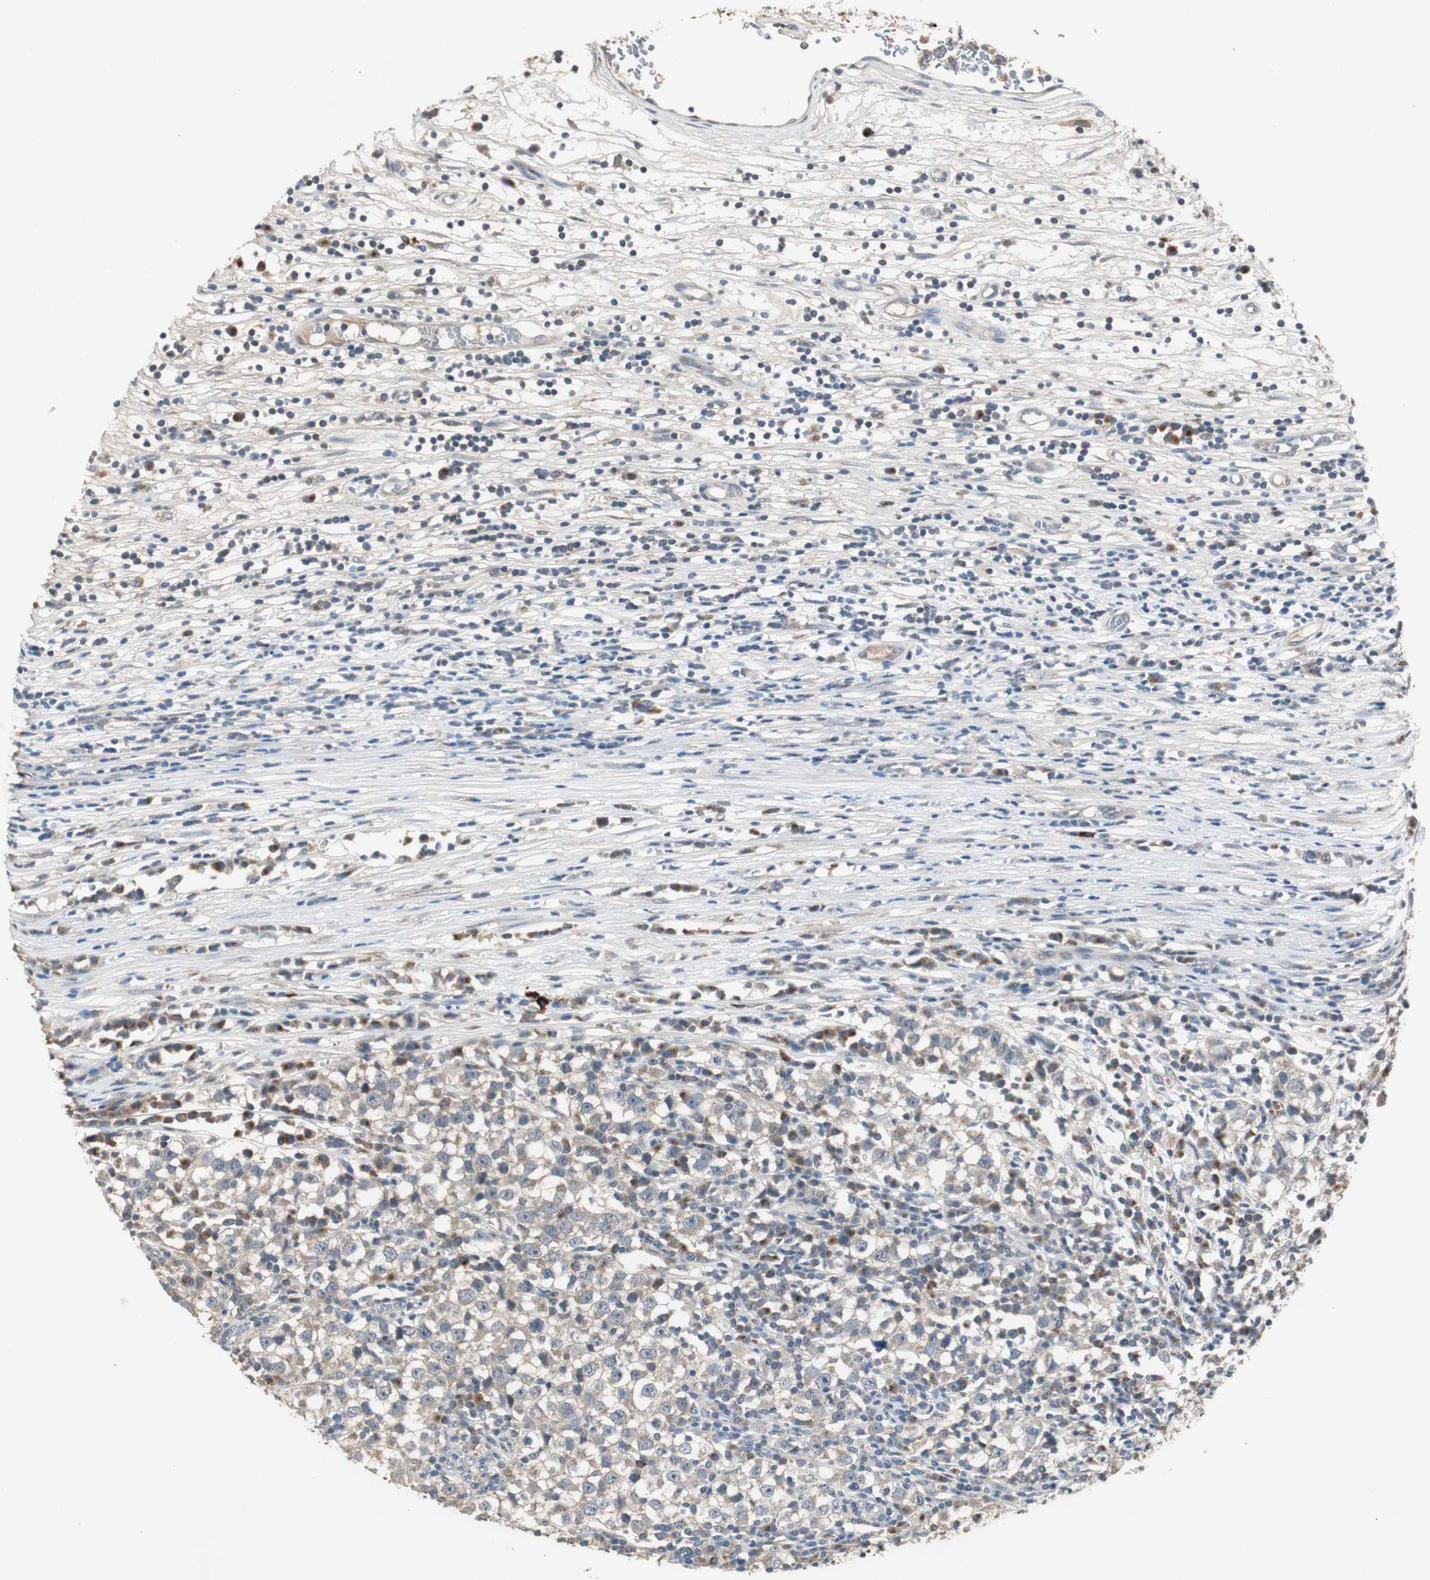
{"staining": {"intensity": "weak", "quantity": "25%-75%", "location": "cytoplasmic/membranous"}, "tissue": "testis cancer", "cell_type": "Tumor cells", "image_type": "cancer", "snomed": [{"axis": "morphology", "description": "Seminoma, NOS"}, {"axis": "topography", "description": "Testis"}], "caption": "Protein expression analysis of human seminoma (testis) reveals weak cytoplasmic/membranous staining in approximately 25%-75% of tumor cells.", "gene": "PTPRN2", "patient": {"sex": "male", "age": 65}}